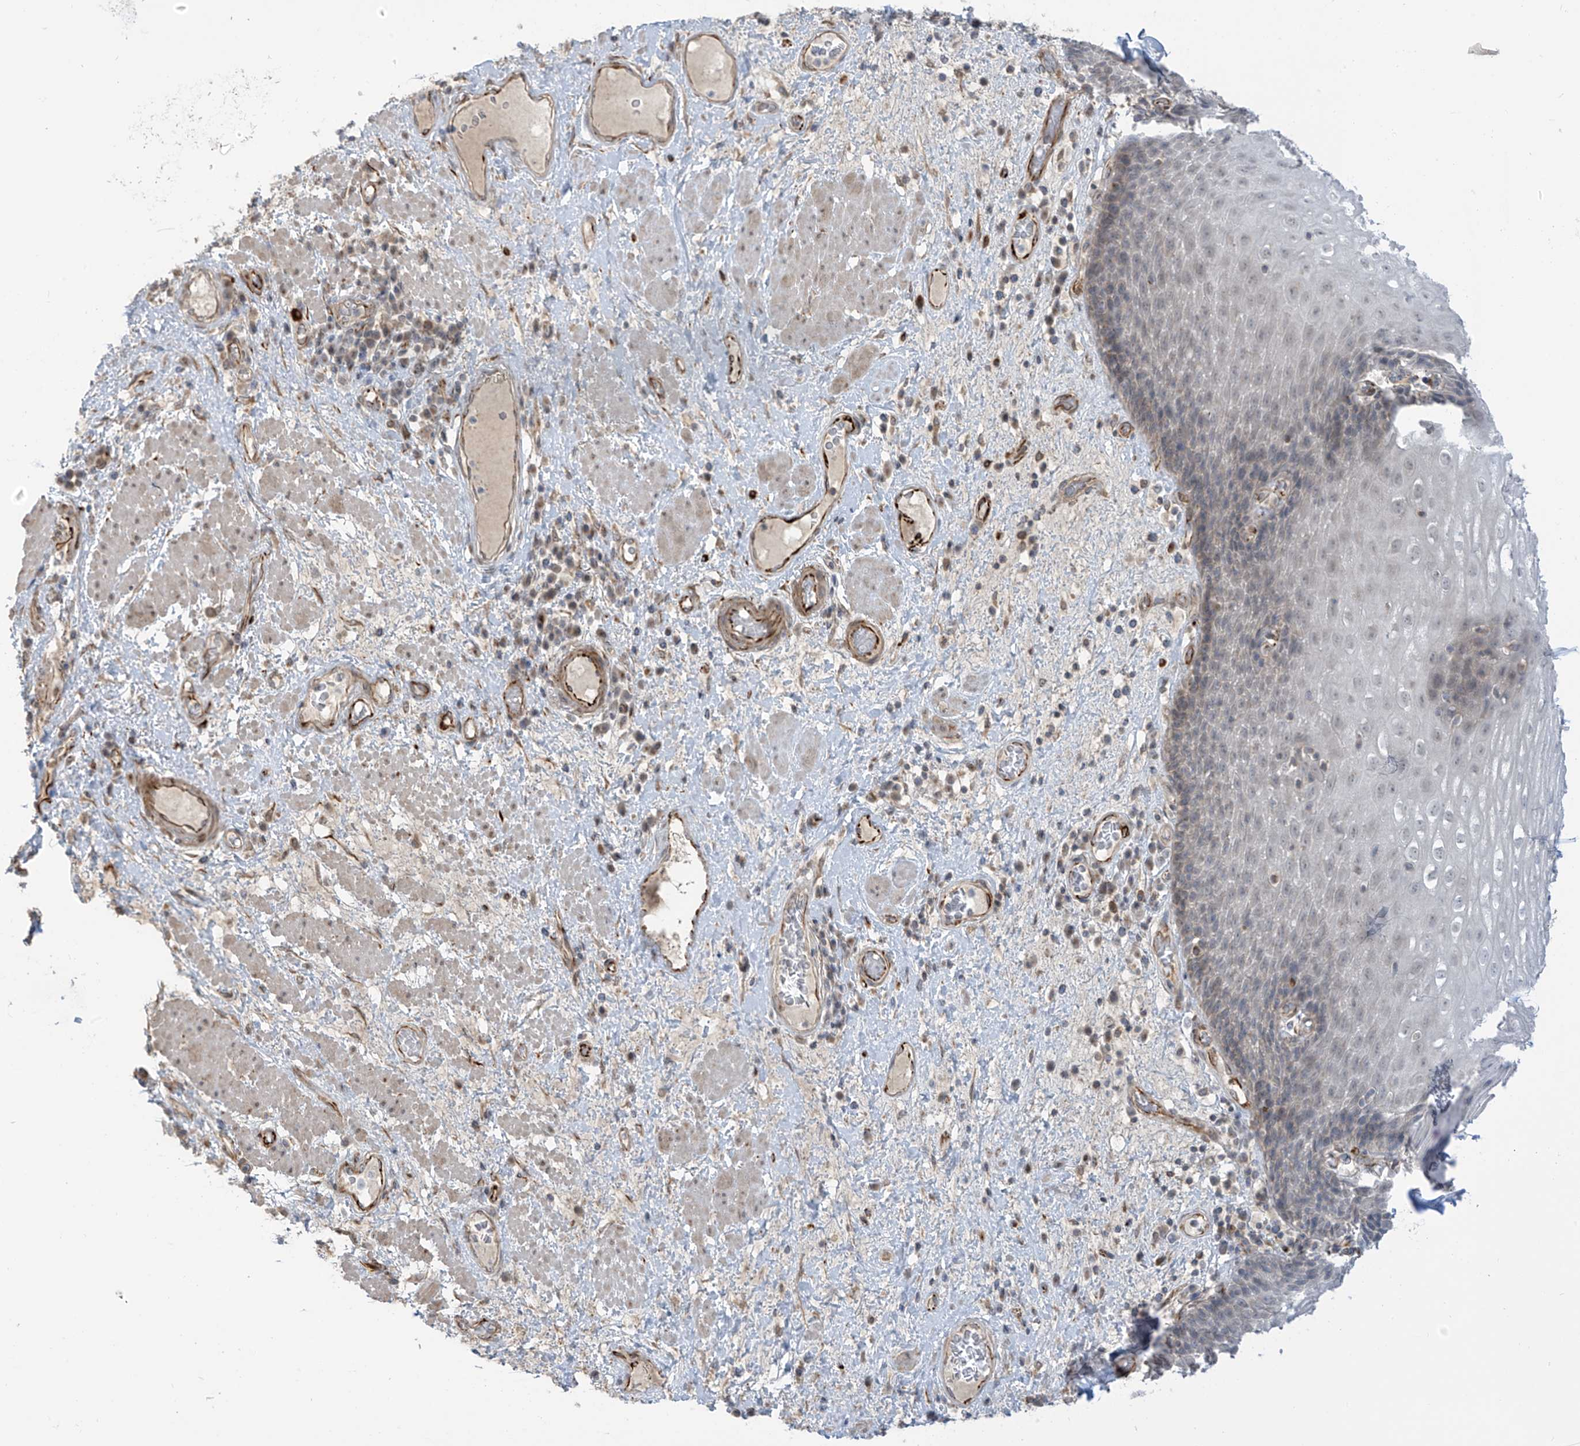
{"staining": {"intensity": "weak", "quantity": "<25%", "location": "cytoplasmic/membranous"}, "tissue": "esophagus", "cell_type": "Squamous epithelial cells", "image_type": "normal", "snomed": [{"axis": "morphology", "description": "Normal tissue, NOS"}, {"axis": "morphology", "description": "Adenocarcinoma, NOS"}, {"axis": "topography", "description": "Esophagus"}], "caption": "The micrograph displays no significant staining in squamous epithelial cells of esophagus.", "gene": "HS6ST2", "patient": {"sex": "male", "age": 62}}